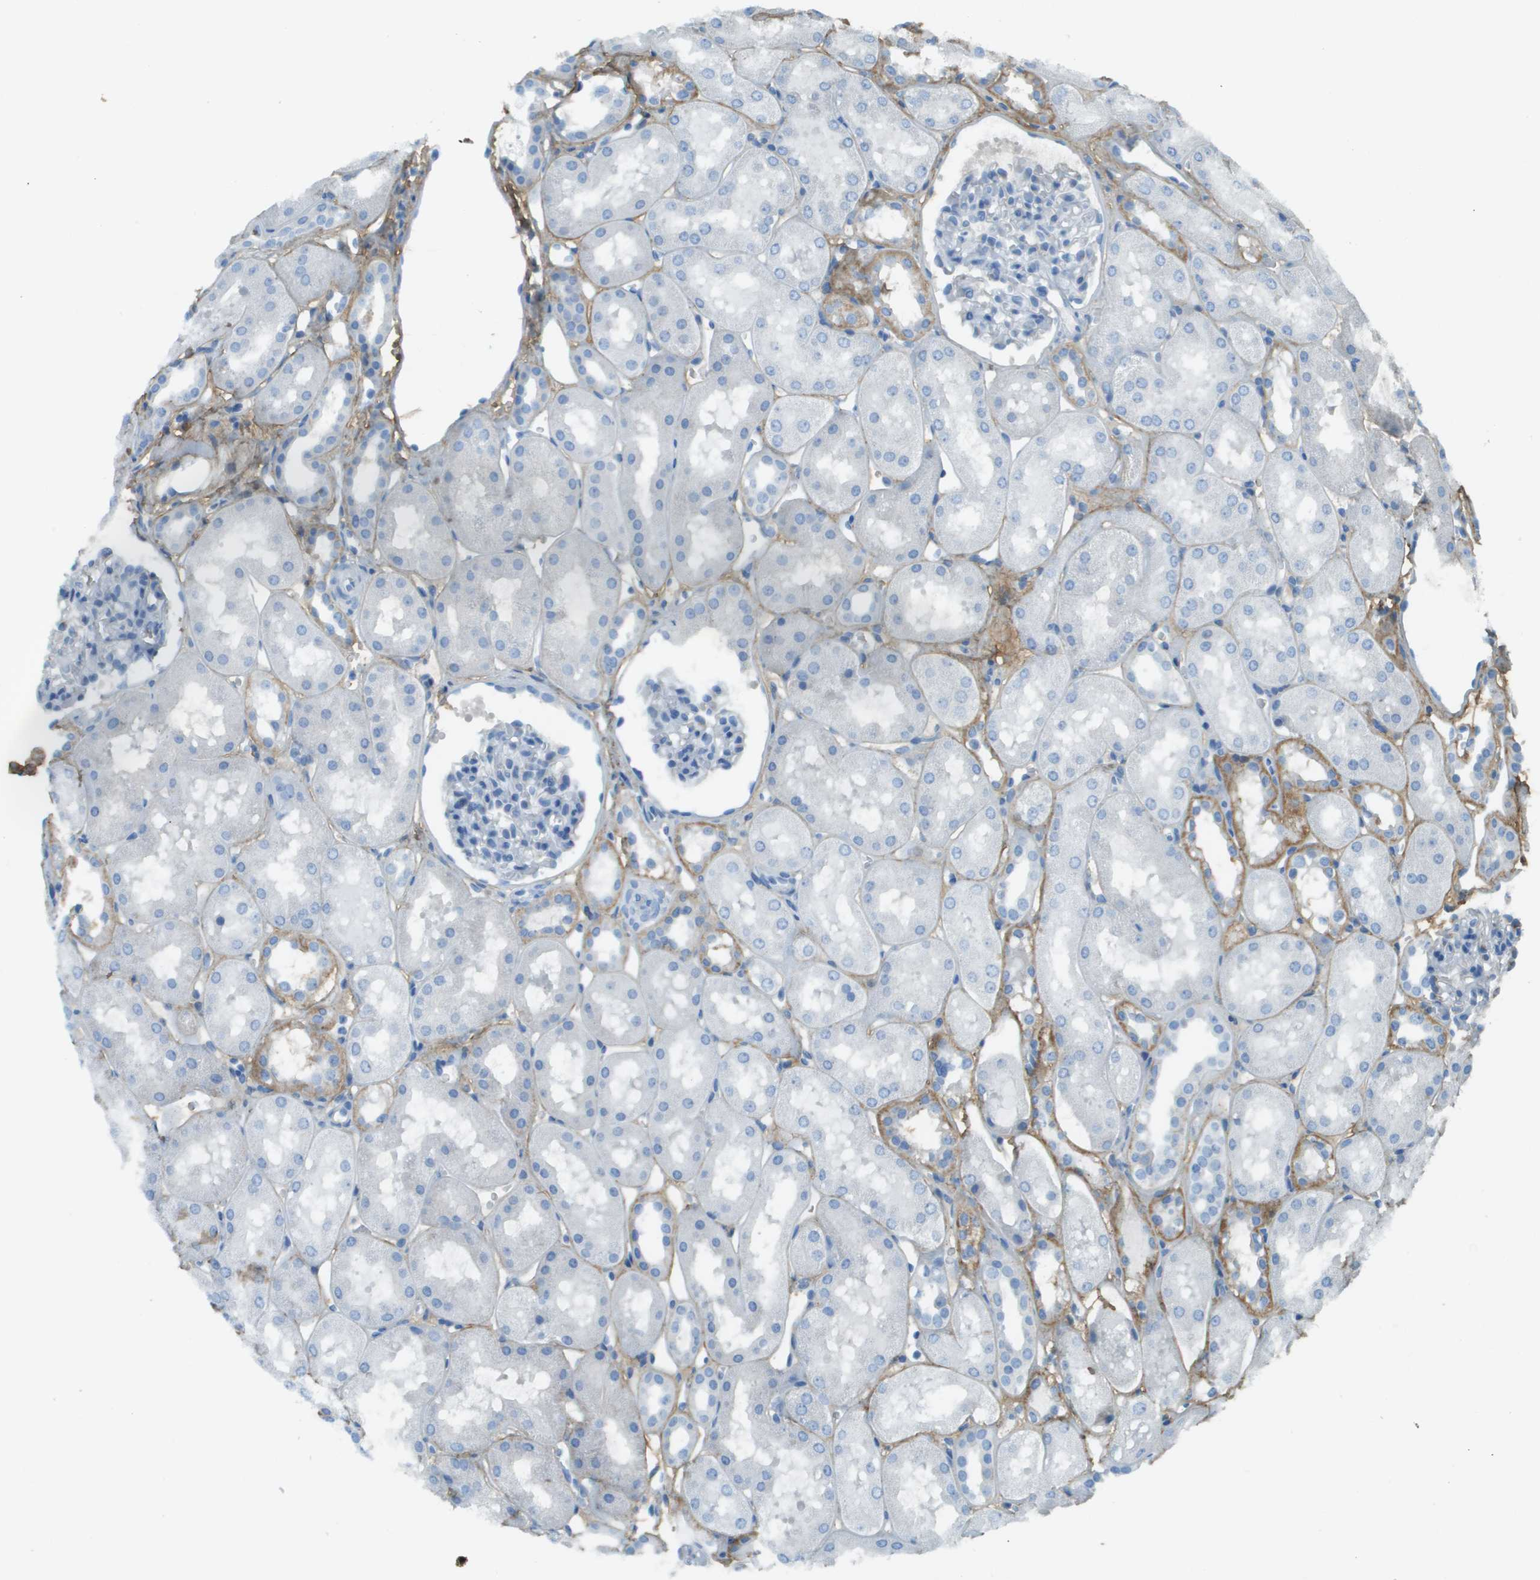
{"staining": {"intensity": "negative", "quantity": "none", "location": "none"}, "tissue": "kidney", "cell_type": "Cells in glomeruli", "image_type": "normal", "snomed": [{"axis": "morphology", "description": "Normal tissue, NOS"}, {"axis": "topography", "description": "Kidney"}, {"axis": "topography", "description": "Urinary bladder"}], "caption": "A high-resolution photomicrograph shows IHC staining of normal kidney, which demonstrates no significant staining in cells in glomeruli.", "gene": "DCN", "patient": {"sex": "male", "age": 16}}